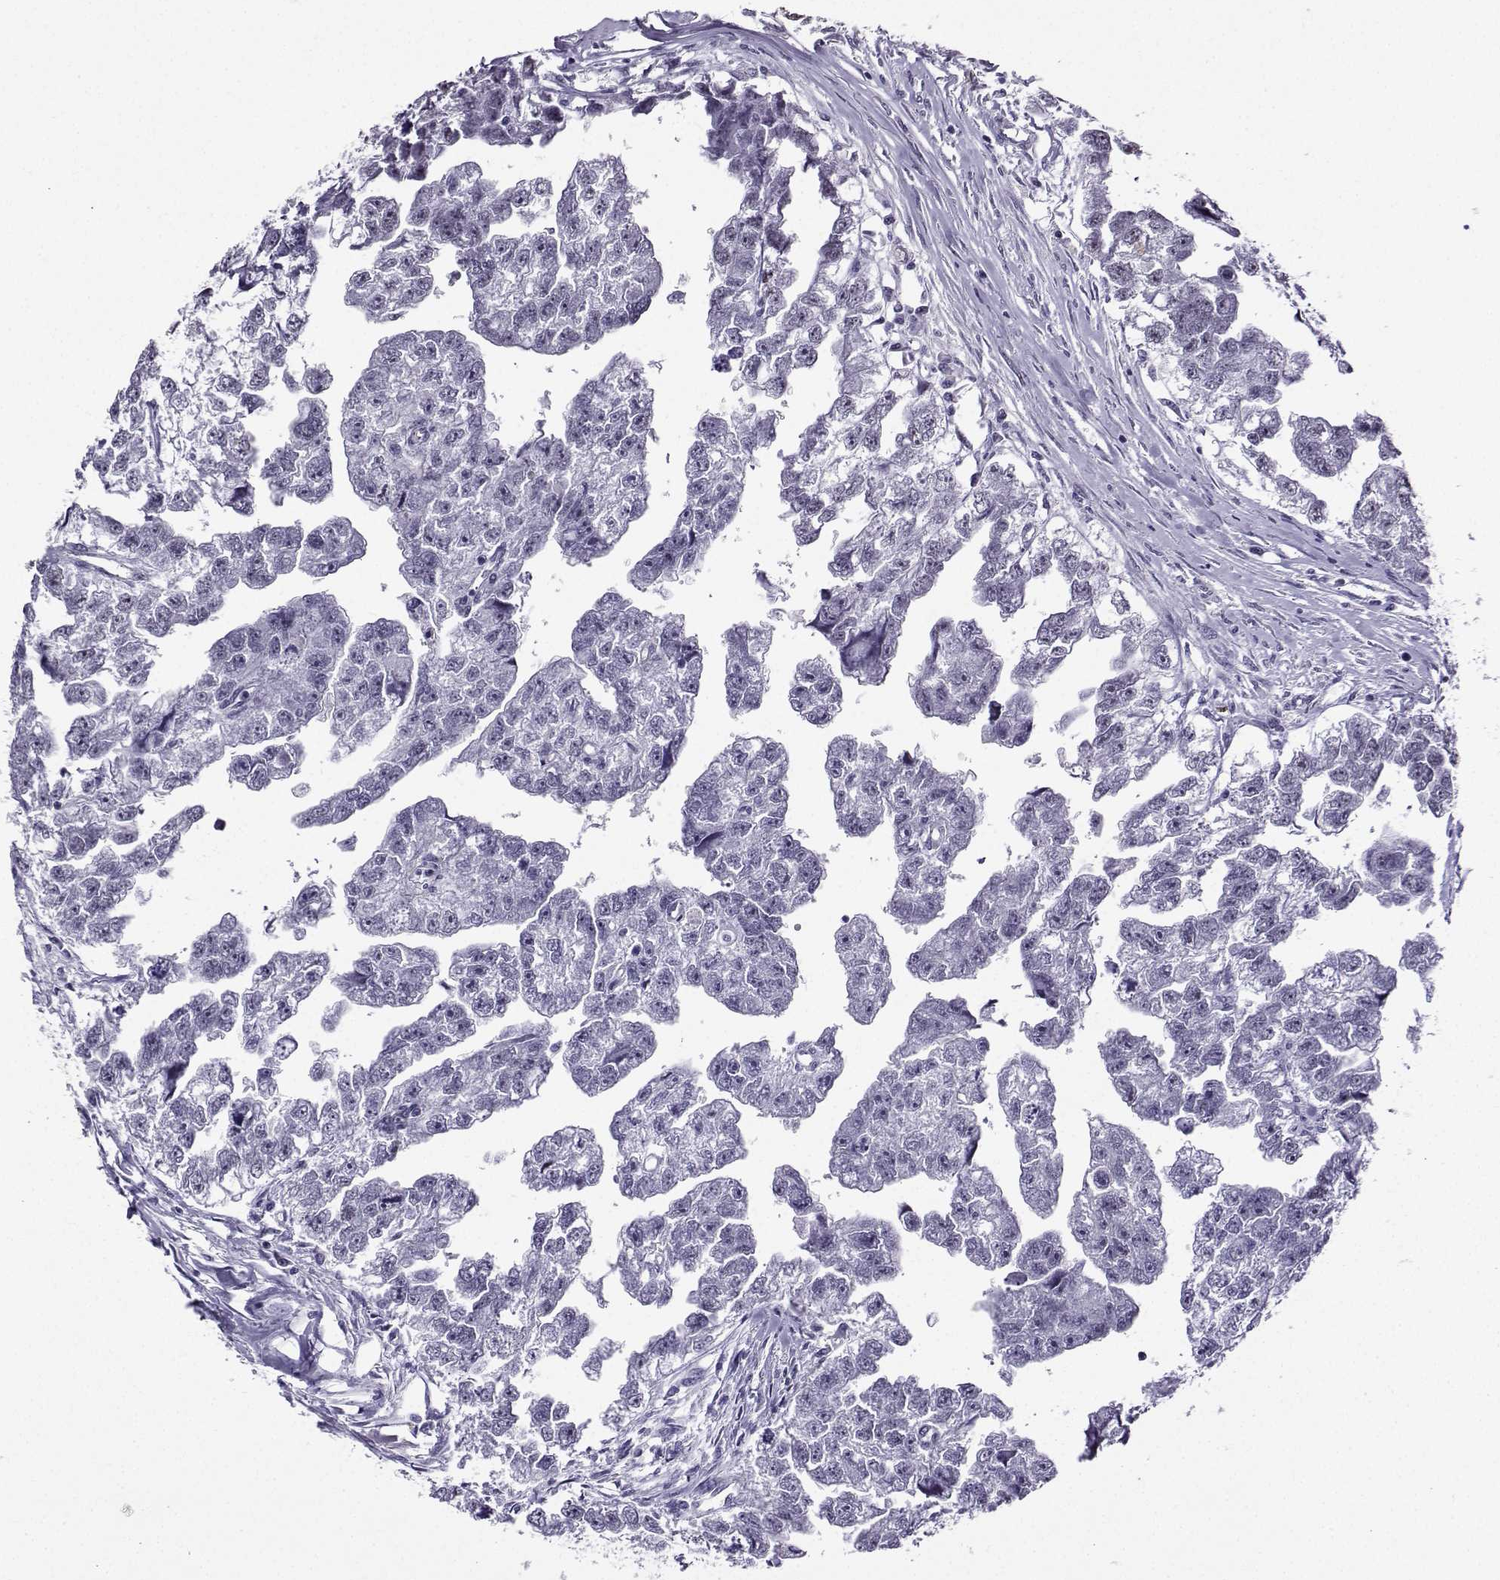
{"staining": {"intensity": "negative", "quantity": "none", "location": "none"}, "tissue": "testis cancer", "cell_type": "Tumor cells", "image_type": "cancer", "snomed": [{"axis": "morphology", "description": "Carcinoma, Embryonal, NOS"}, {"axis": "morphology", "description": "Teratoma, malignant, NOS"}, {"axis": "topography", "description": "Testis"}], "caption": "Tumor cells are negative for protein expression in human testis cancer (embryonal carcinoma).", "gene": "LRFN2", "patient": {"sex": "male", "age": 44}}